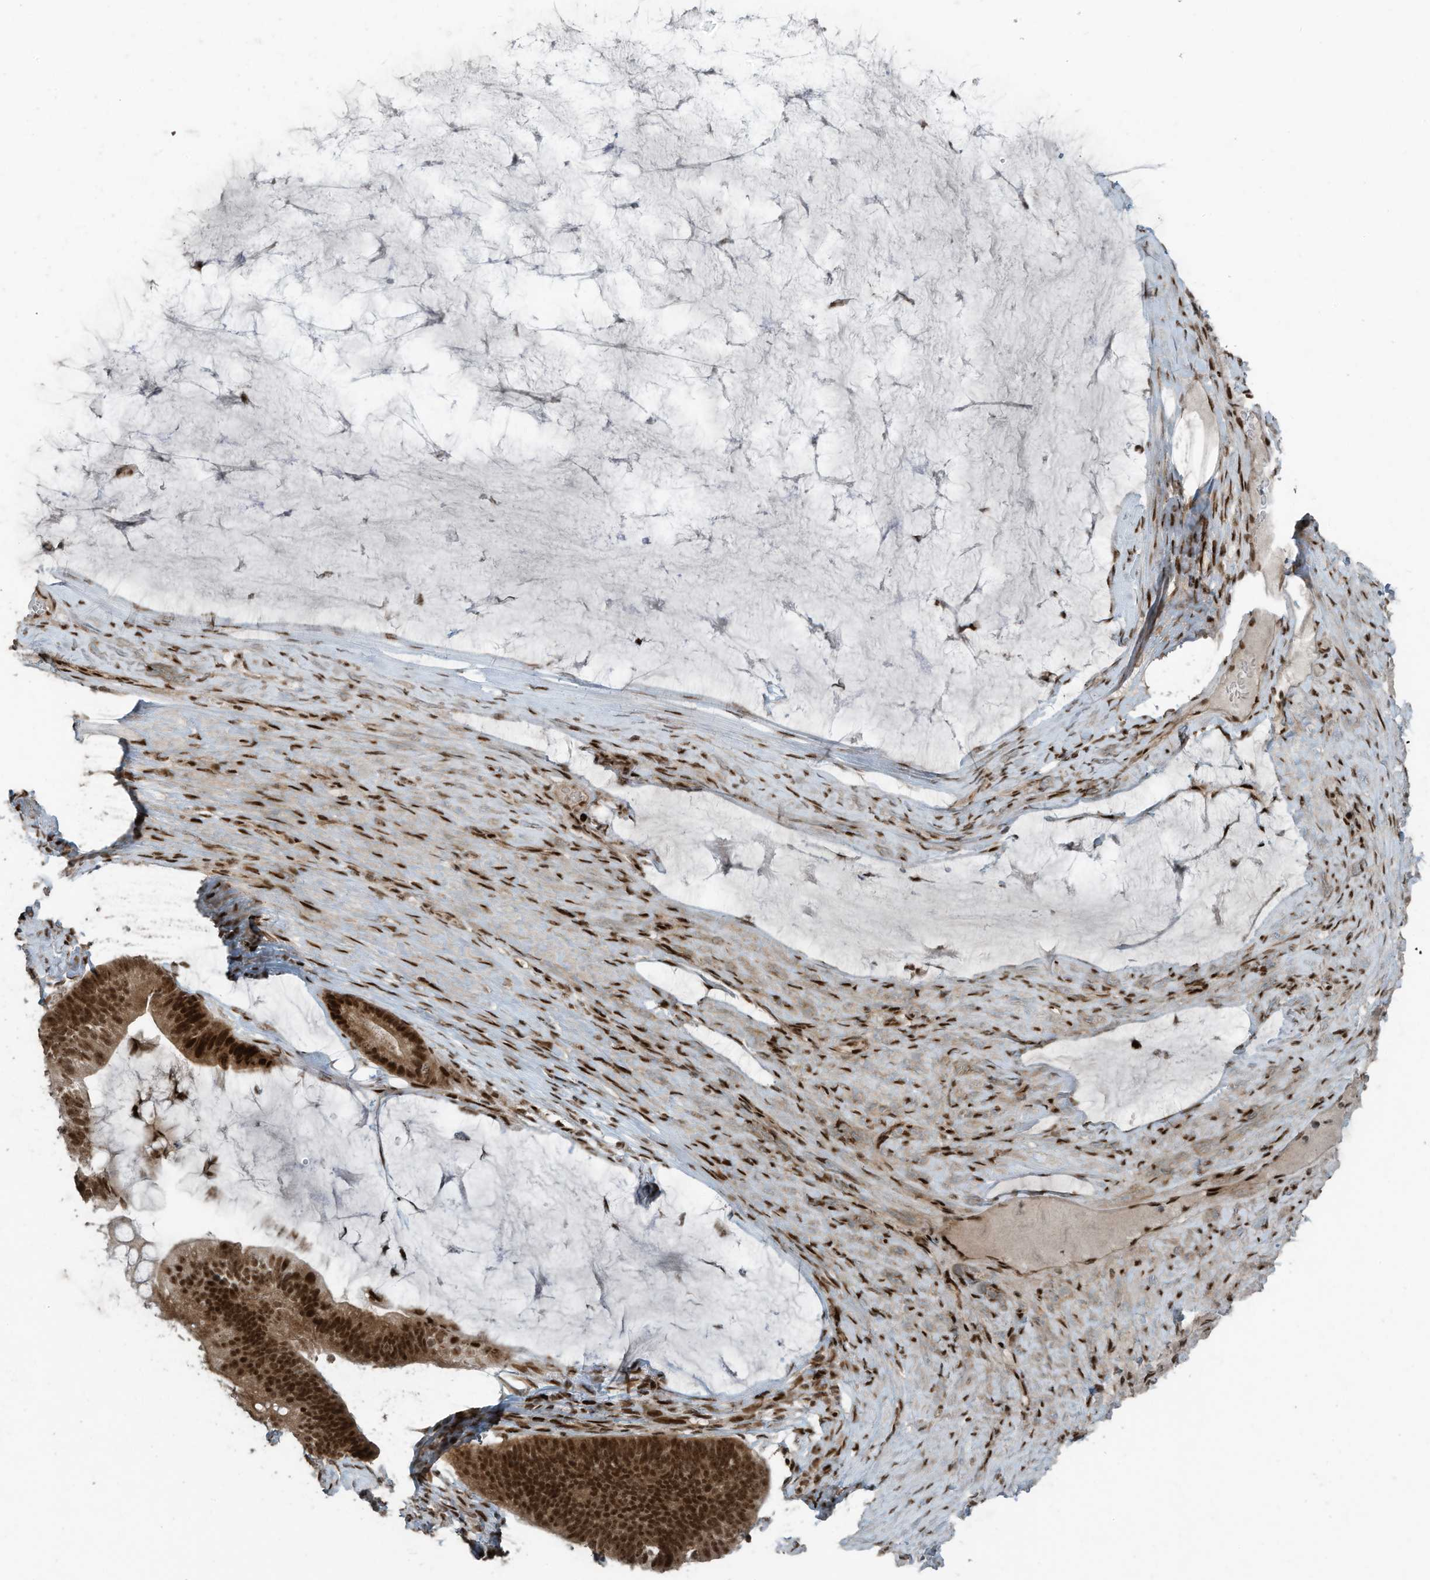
{"staining": {"intensity": "strong", "quantity": ">75%", "location": "nuclear"}, "tissue": "ovarian cancer", "cell_type": "Tumor cells", "image_type": "cancer", "snomed": [{"axis": "morphology", "description": "Cystadenocarcinoma, mucinous, NOS"}, {"axis": "topography", "description": "Ovary"}], "caption": "Immunohistochemistry of human ovarian cancer (mucinous cystadenocarcinoma) exhibits high levels of strong nuclear positivity in approximately >75% of tumor cells.", "gene": "PCNP", "patient": {"sex": "female", "age": 61}}